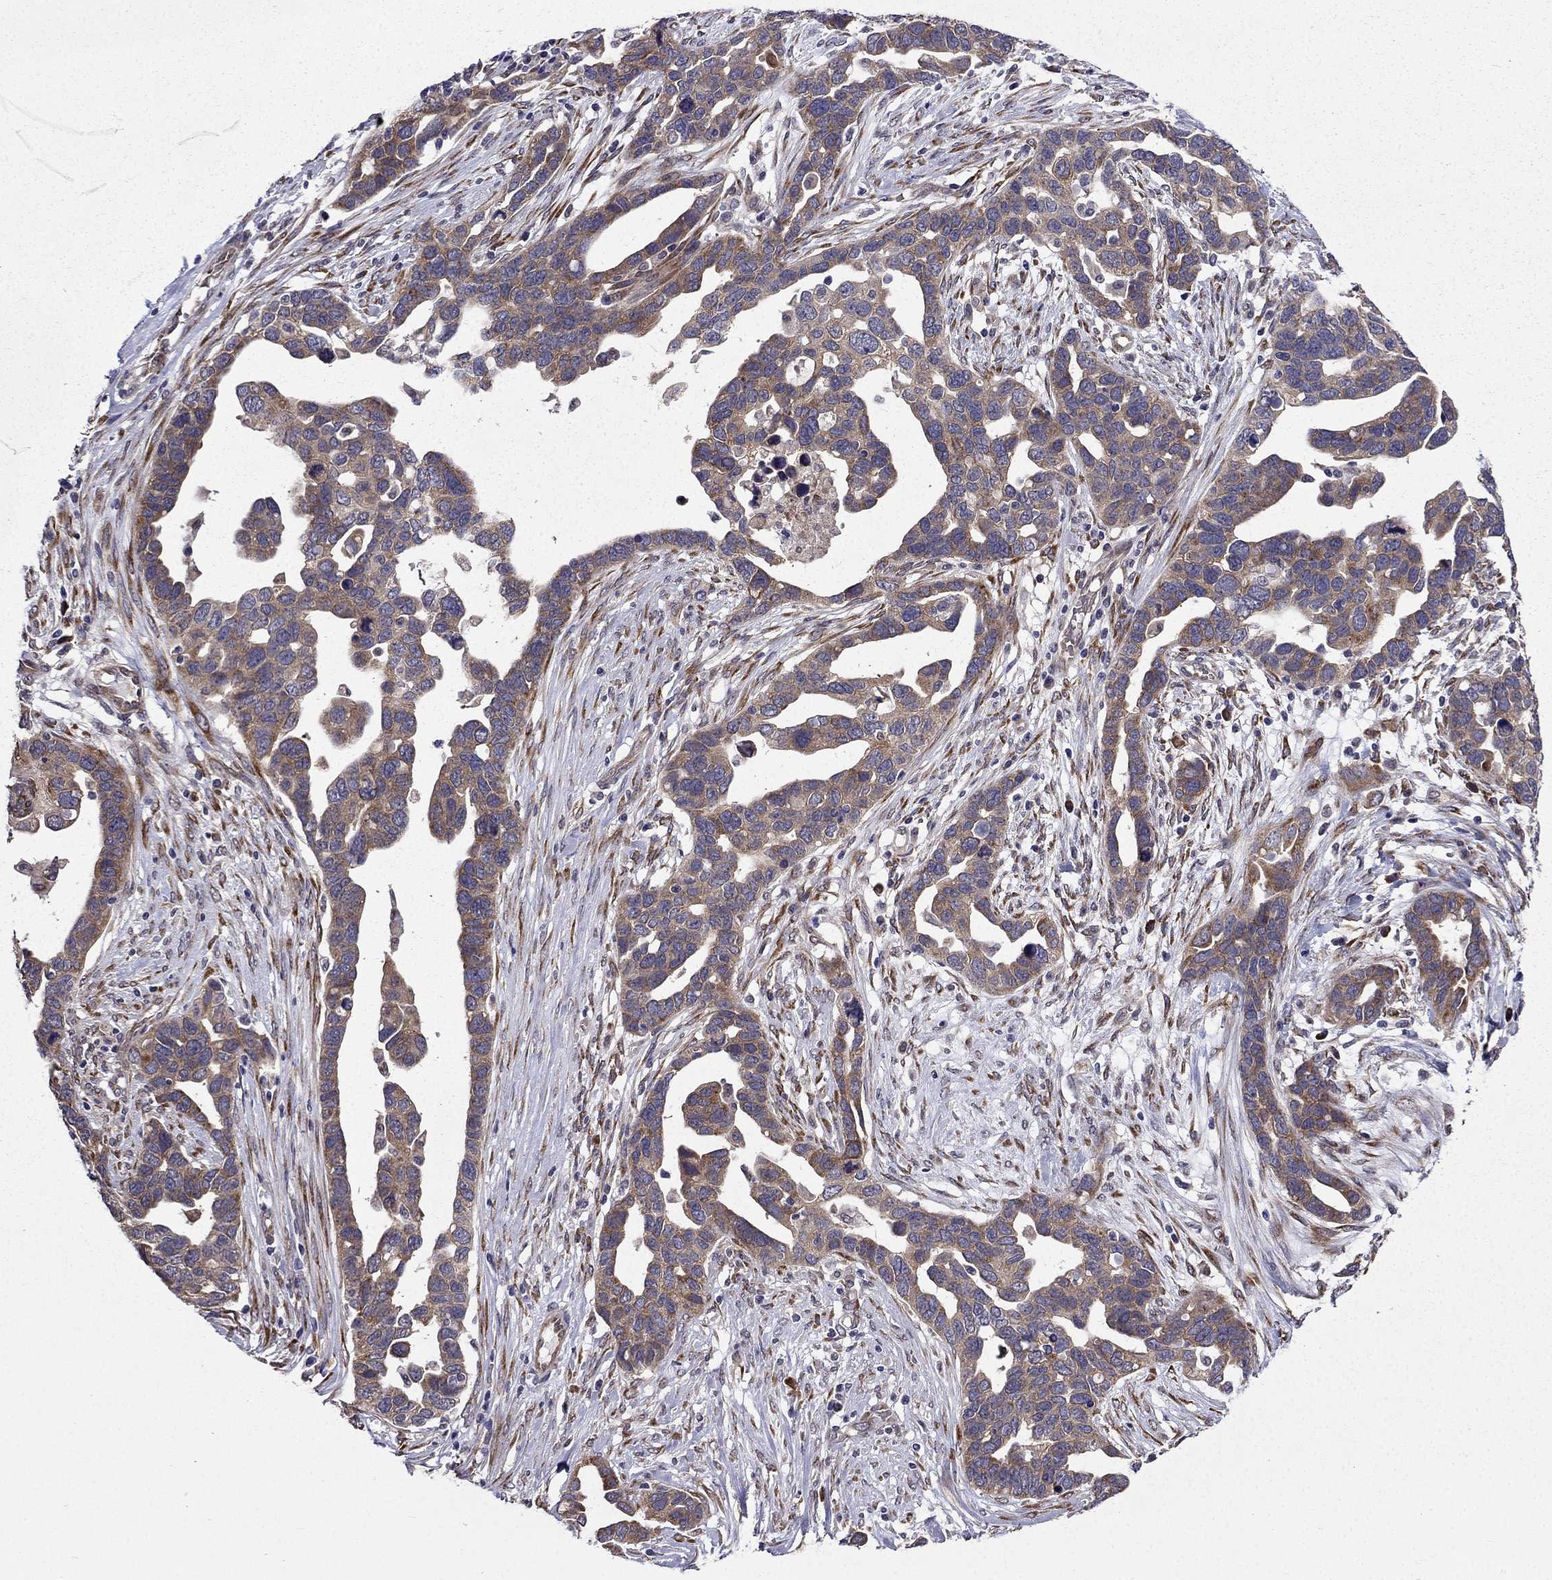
{"staining": {"intensity": "weak", "quantity": ">75%", "location": "cytoplasmic/membranous"}, "tissue": "ovarian cancer", "cell_type": "Tumor cells", "image_type": "cancer", "snomed": [{"axis": "morphology", "description": "Cystadenocarcinoma, serous, NOS"}, {"axis": "topography", "description": "Ovary"}], "caption": "Protein analysis of ovarian cancer tissue demonstrates weak cytoplasmic/membranous positivity in about >75% of tumor cells.", "gene": "ARHGEF28", "patient": {"sex": "female", "age": 54}}